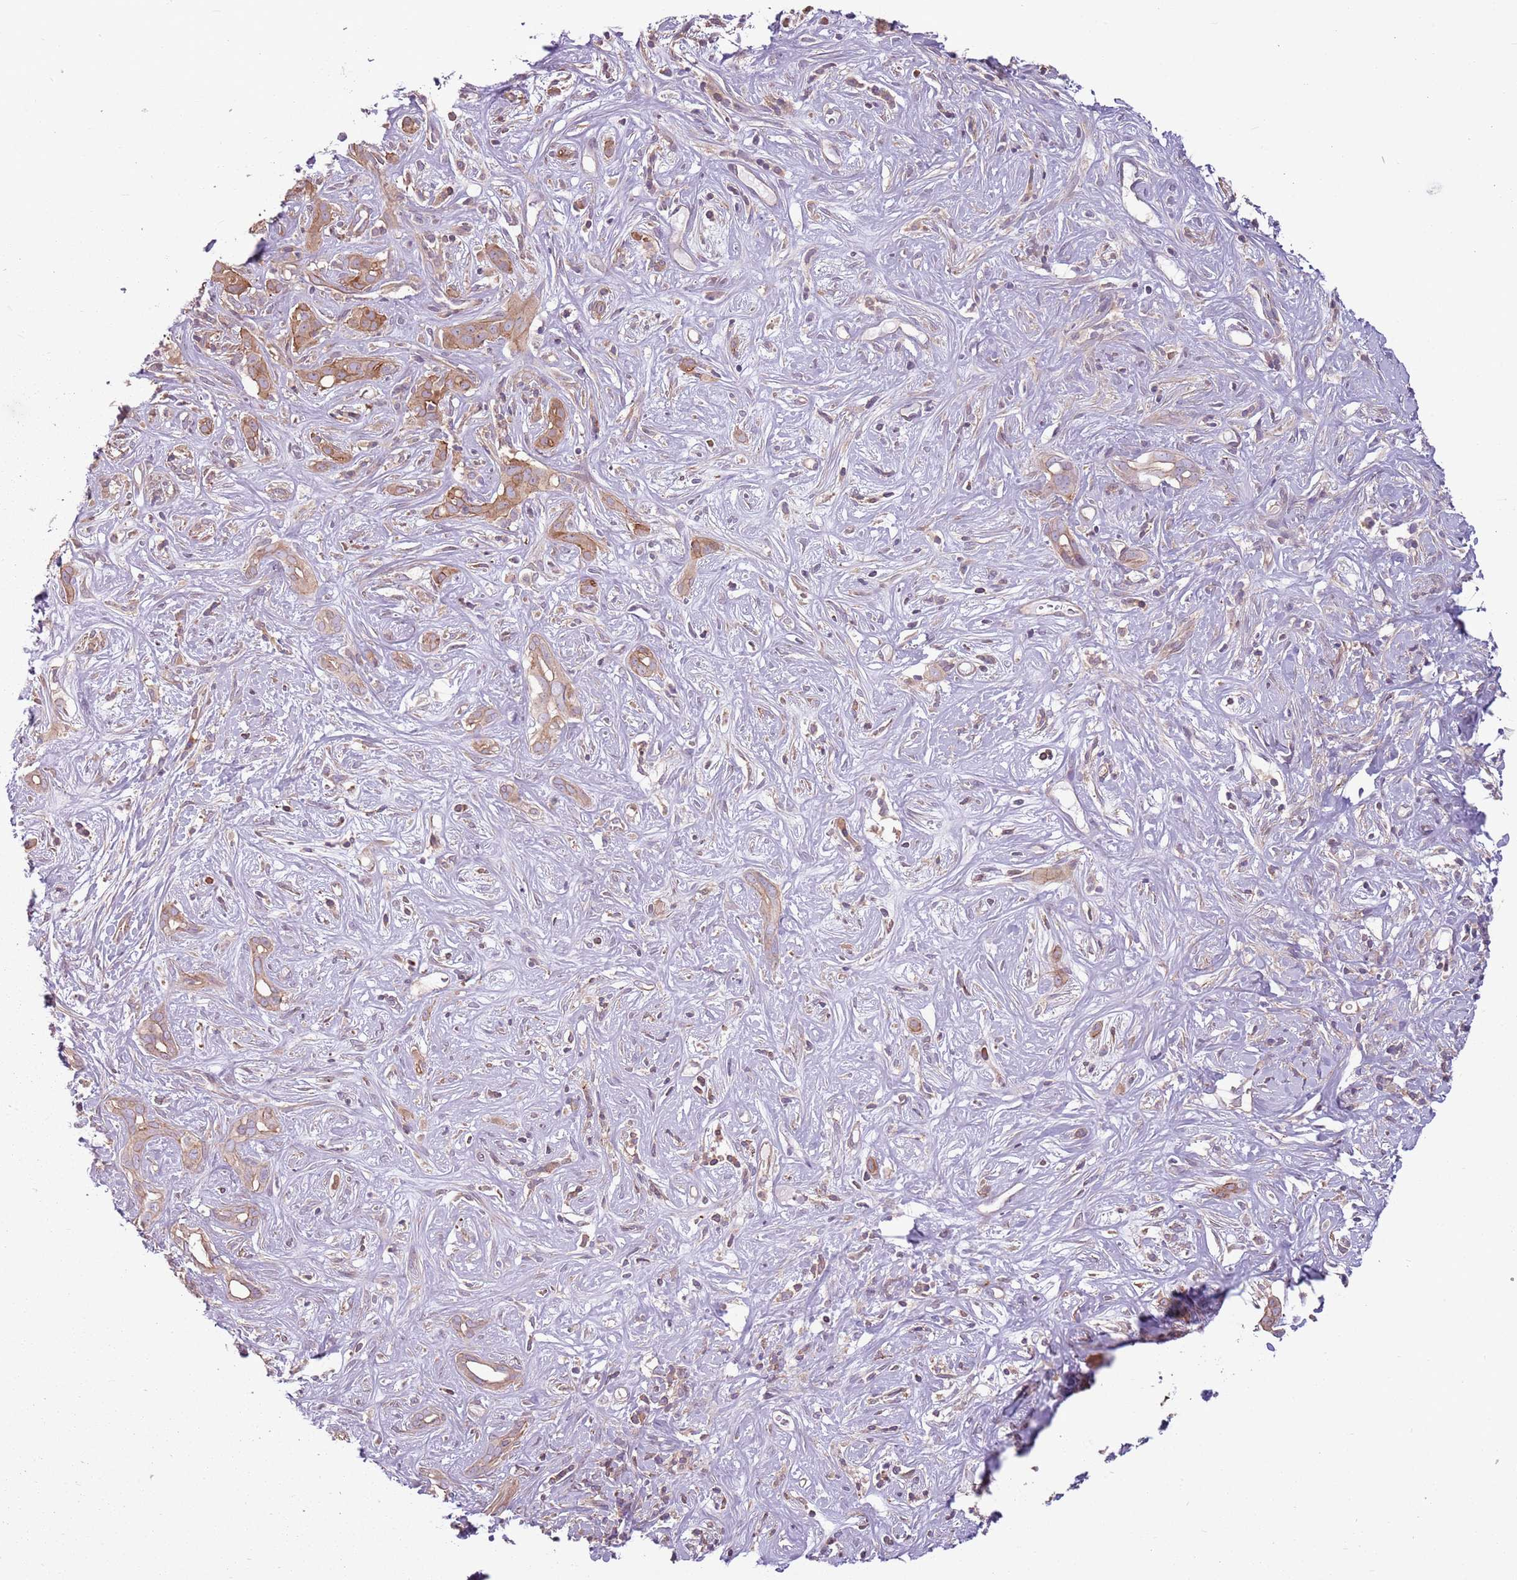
{"staining": {"intensity": "moderate", "quantity": ">75%", "location": "cytoplasmic/membranous"}, "tissue": "liver cancer", "cell_type": "Tumor cells", "image_type": "cancer", "snomed": [{"axis": "morphology", "description": "Cholangiocarcinoma"}, {"axis": "topography", "description": "Liver"}], "caption": "Liver cancer (cholangiocarcinoma) stained with immunohistochemistry (IHC) demonstrates moderate cytoplasmic/membranous expression in about >75% of tumor cells.", "gene": "RPL21", "patient": {"sex": "male", "age": 67}}